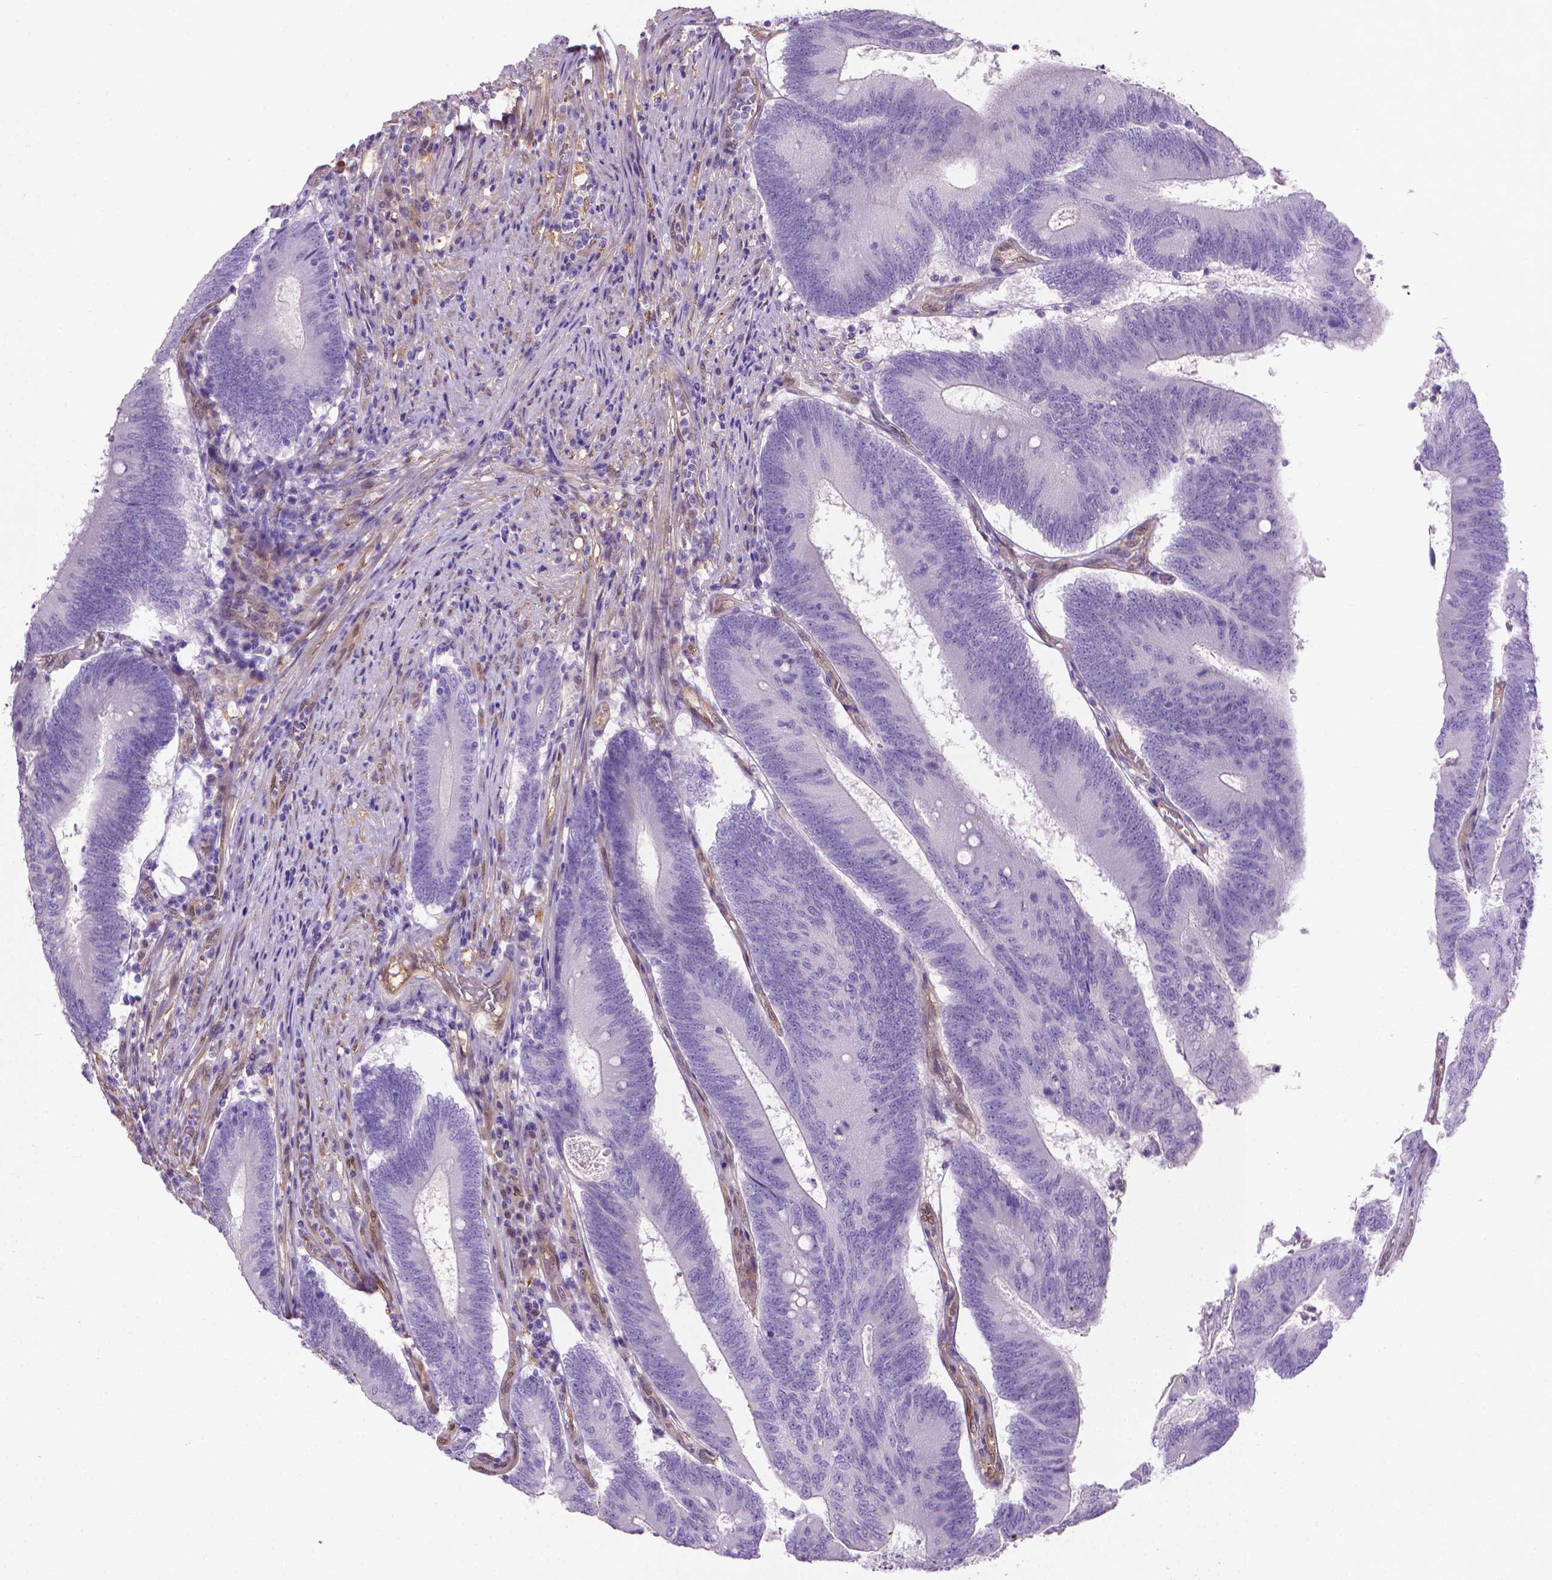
{"staining": {"intensity": "negative", "quantity": "none", "location": "none"}, "tissue": "colorectal cancer", "cell_type": "Tumor cells", "image_type": "cancer", "snomed": [{"axis": "morphology", "description": "Adenocarcinoma, NOS"}, {"axis": "topography", "description": "Colon"}], "caption": "The histopathology image reveals no significant expression in tumor cells of colorectal cancer (adenocarcinoma). (Stains: DAB (3,3'-diaminobenzidine) IHC with hematoxylin counter stain, Microscopy: brightfield microscopy at high magnification).", "gene": "CLIC4", "patient": {"sex": "female", "age": 70}}